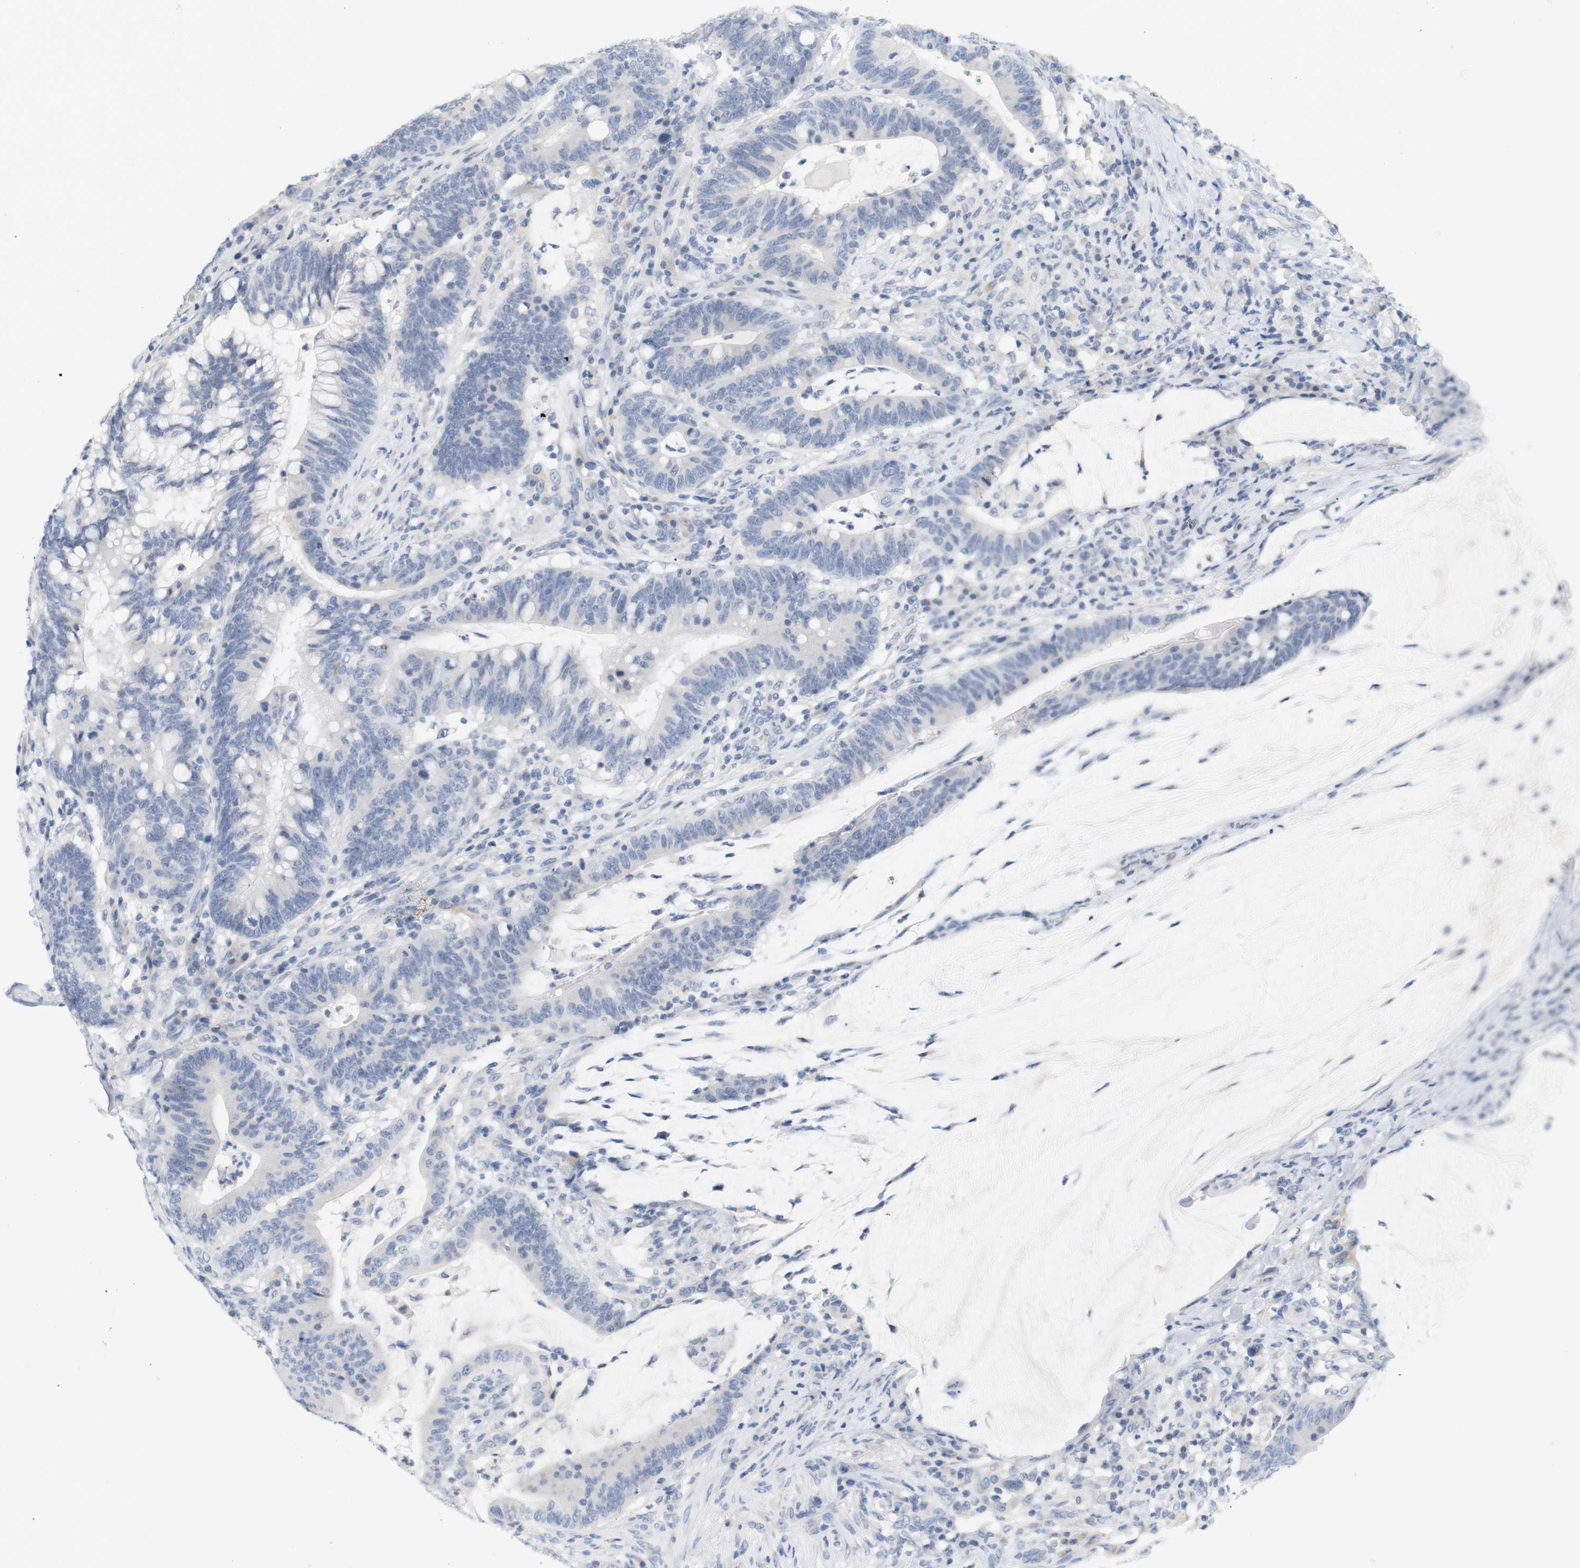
{"staining": {"intensity": "negative", "quantity": "none", "location": "none"}, "tissue": "colorectal cancer", "cell_type": "Tumor cells", "image_type": "cancer", "snomed": [{"axis": "morphology", "description": "Normal tissue, NOS"}, {"axis": "morphology", "description": "Adenocarcinoma, NOS"}, {"axis": "topography", "description": "Colon"}], "caption": "There is no significant staining in tumor cells of colorectal cancer (adenocarcinoma).", "gene": "OPRM1", "patient": {"sex": "female", "age": 66}}